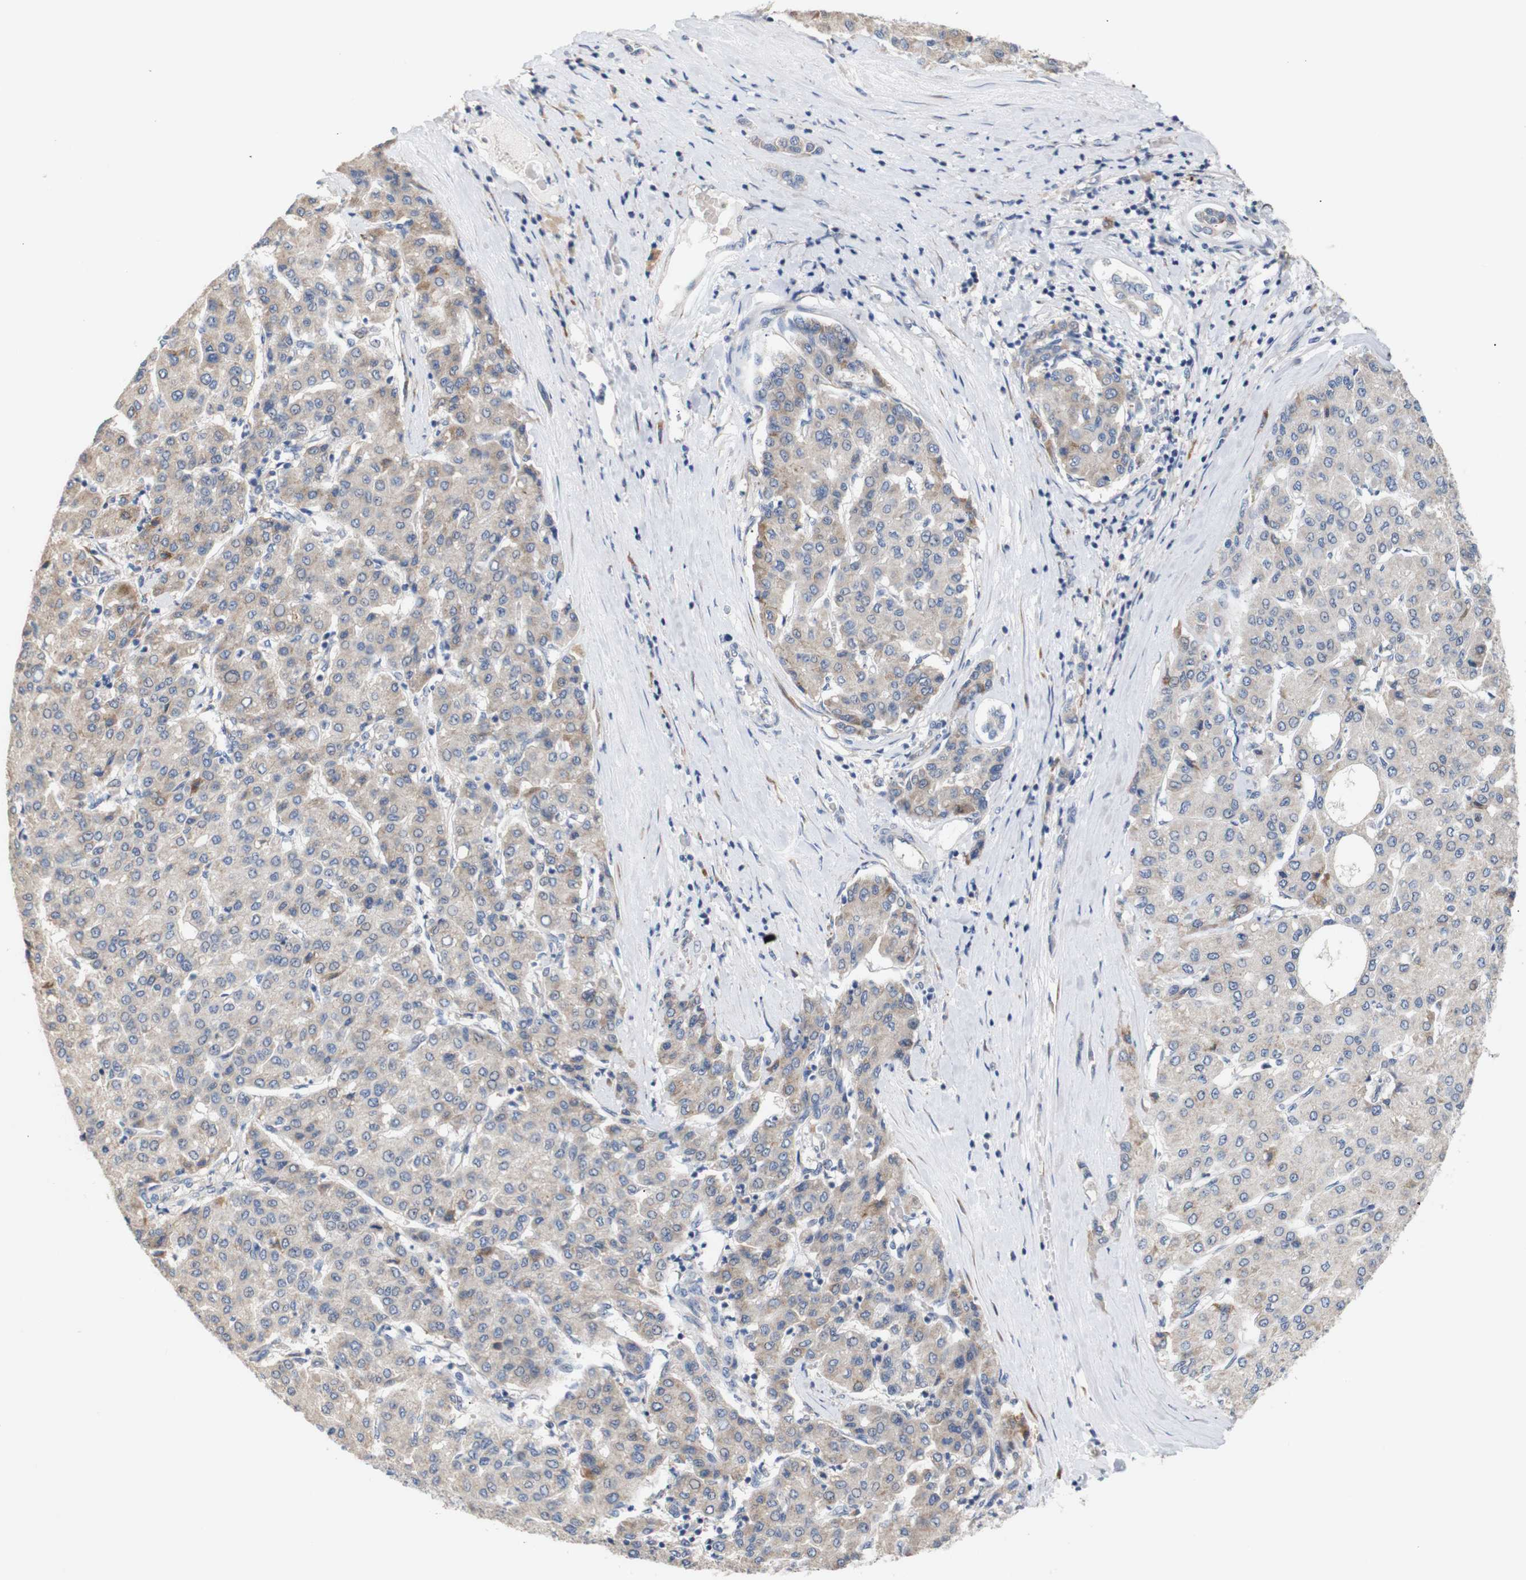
{"staining": {"intensity": "weak", "quantity": ">75%", "location": "cytoplasmic/membranous"}, "tissue": "liver cancer", "cell_type": "Tumor cells", "image_type": "cancer", "snomed": [{"axis": "morphology", "description": "Carcinoma, Hepatocellular, NOS"}, {"axis": "topography", "description": "Liver"}], "caption": "The image demonstrates immunohistochemical staining of hepatocellular carcinoma (liver). There is weak cytoplasmic/membranous expression is appreciated in approximately >75% of tumor cells.", "gene": "TRIM5", "patient": {"sex": "male", "age": 65}}